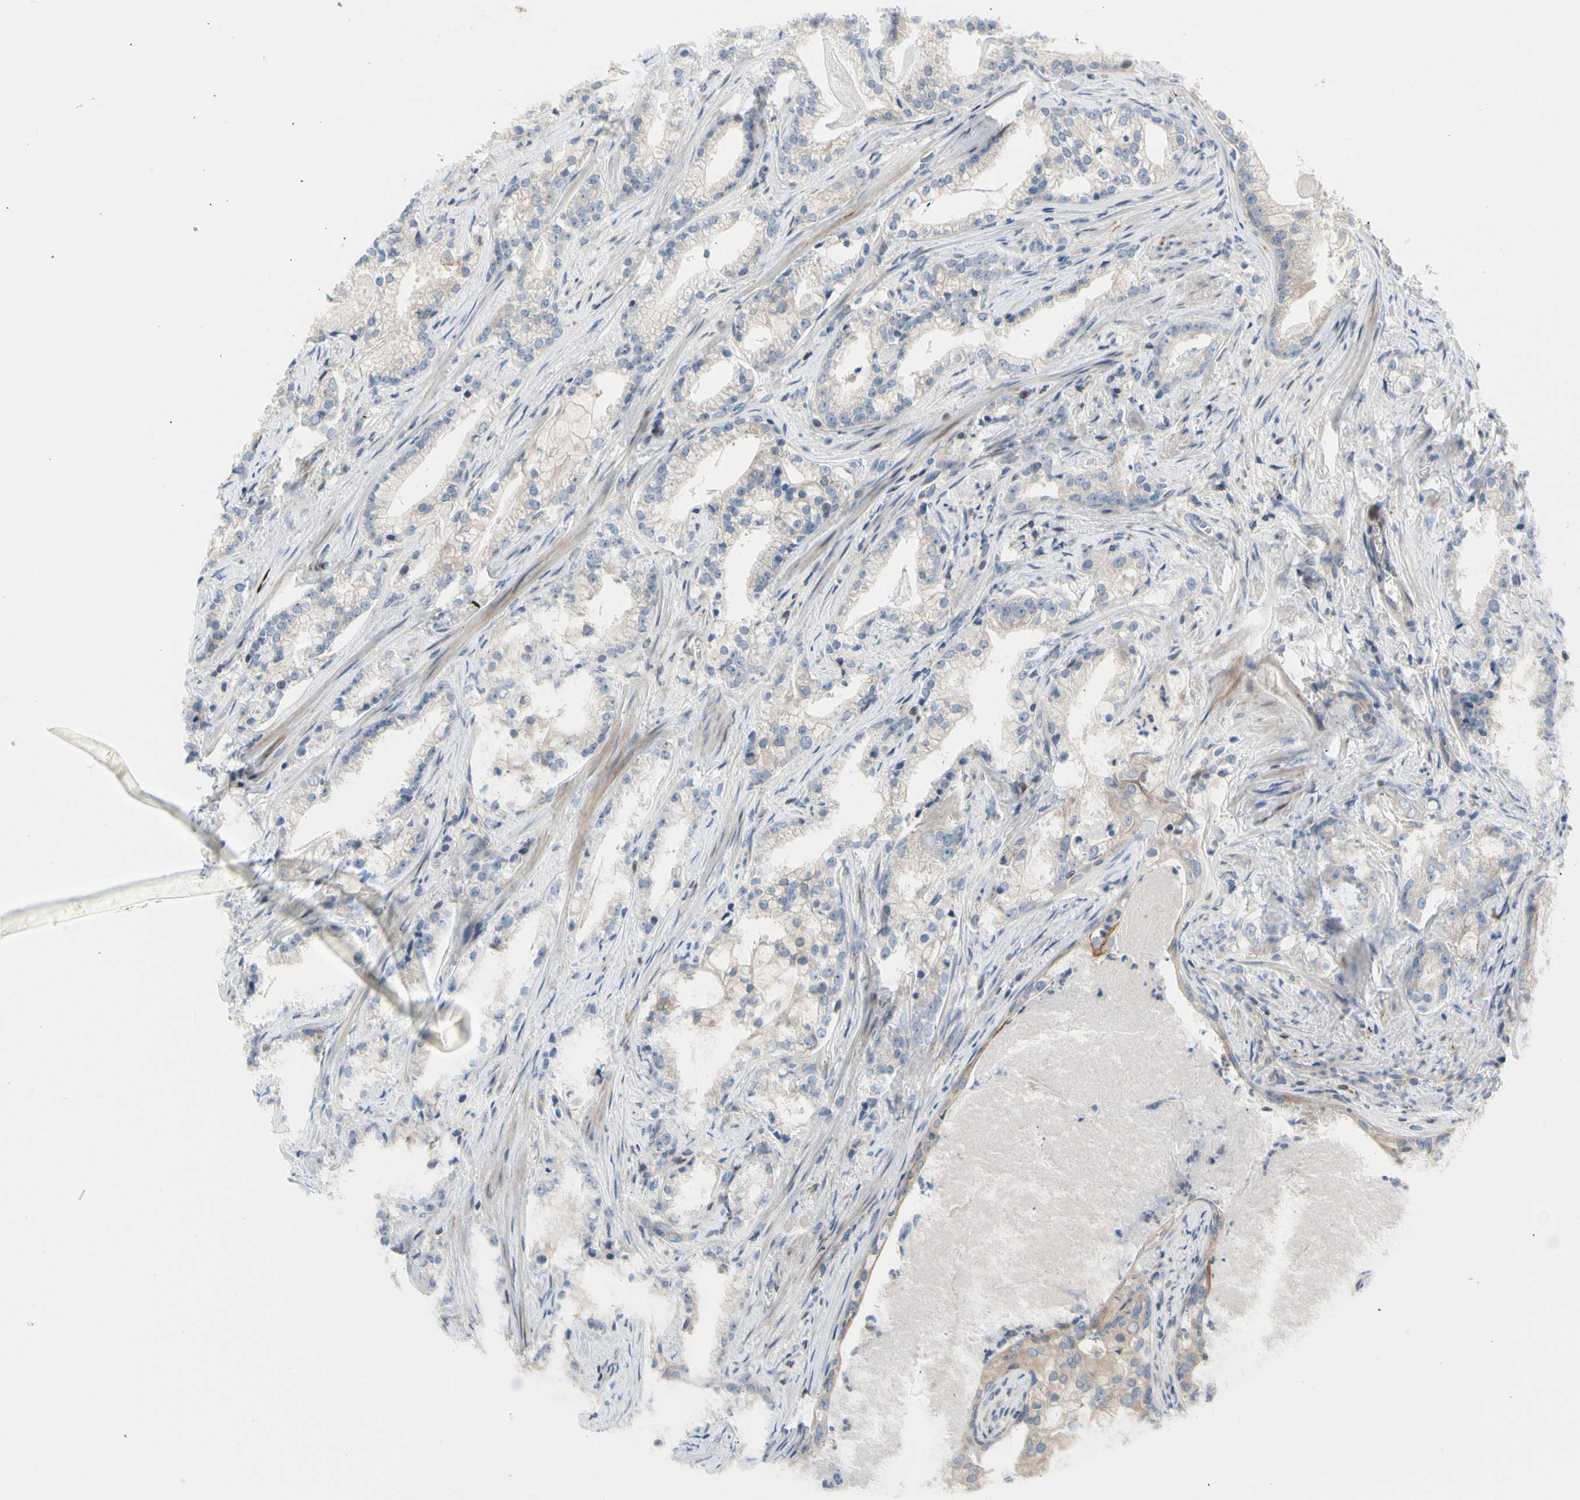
{"staining": {"intensity": "negative", "quantity": "none", "location": "none"}, "tissue": "prostate cancer", "cell_type": "Tumor cells", "image_type": "cancer", "snomed": [{"axis": "morphology", "description": "Adenocarcinoma, Low grade"}, {"axis": "topography", "description": "Prostate"}], "caption": "High magnification brightfield microscopy of prostate adenocarcinoma (low-grade) stained with DAB (3,3'-diaminobenzidine) (brown) and counterstained with hematoxylin (blue): tumor cells show no significant staining.", "gene": "MAP3K3", "patient": {"sex": "male", "age": 59}}